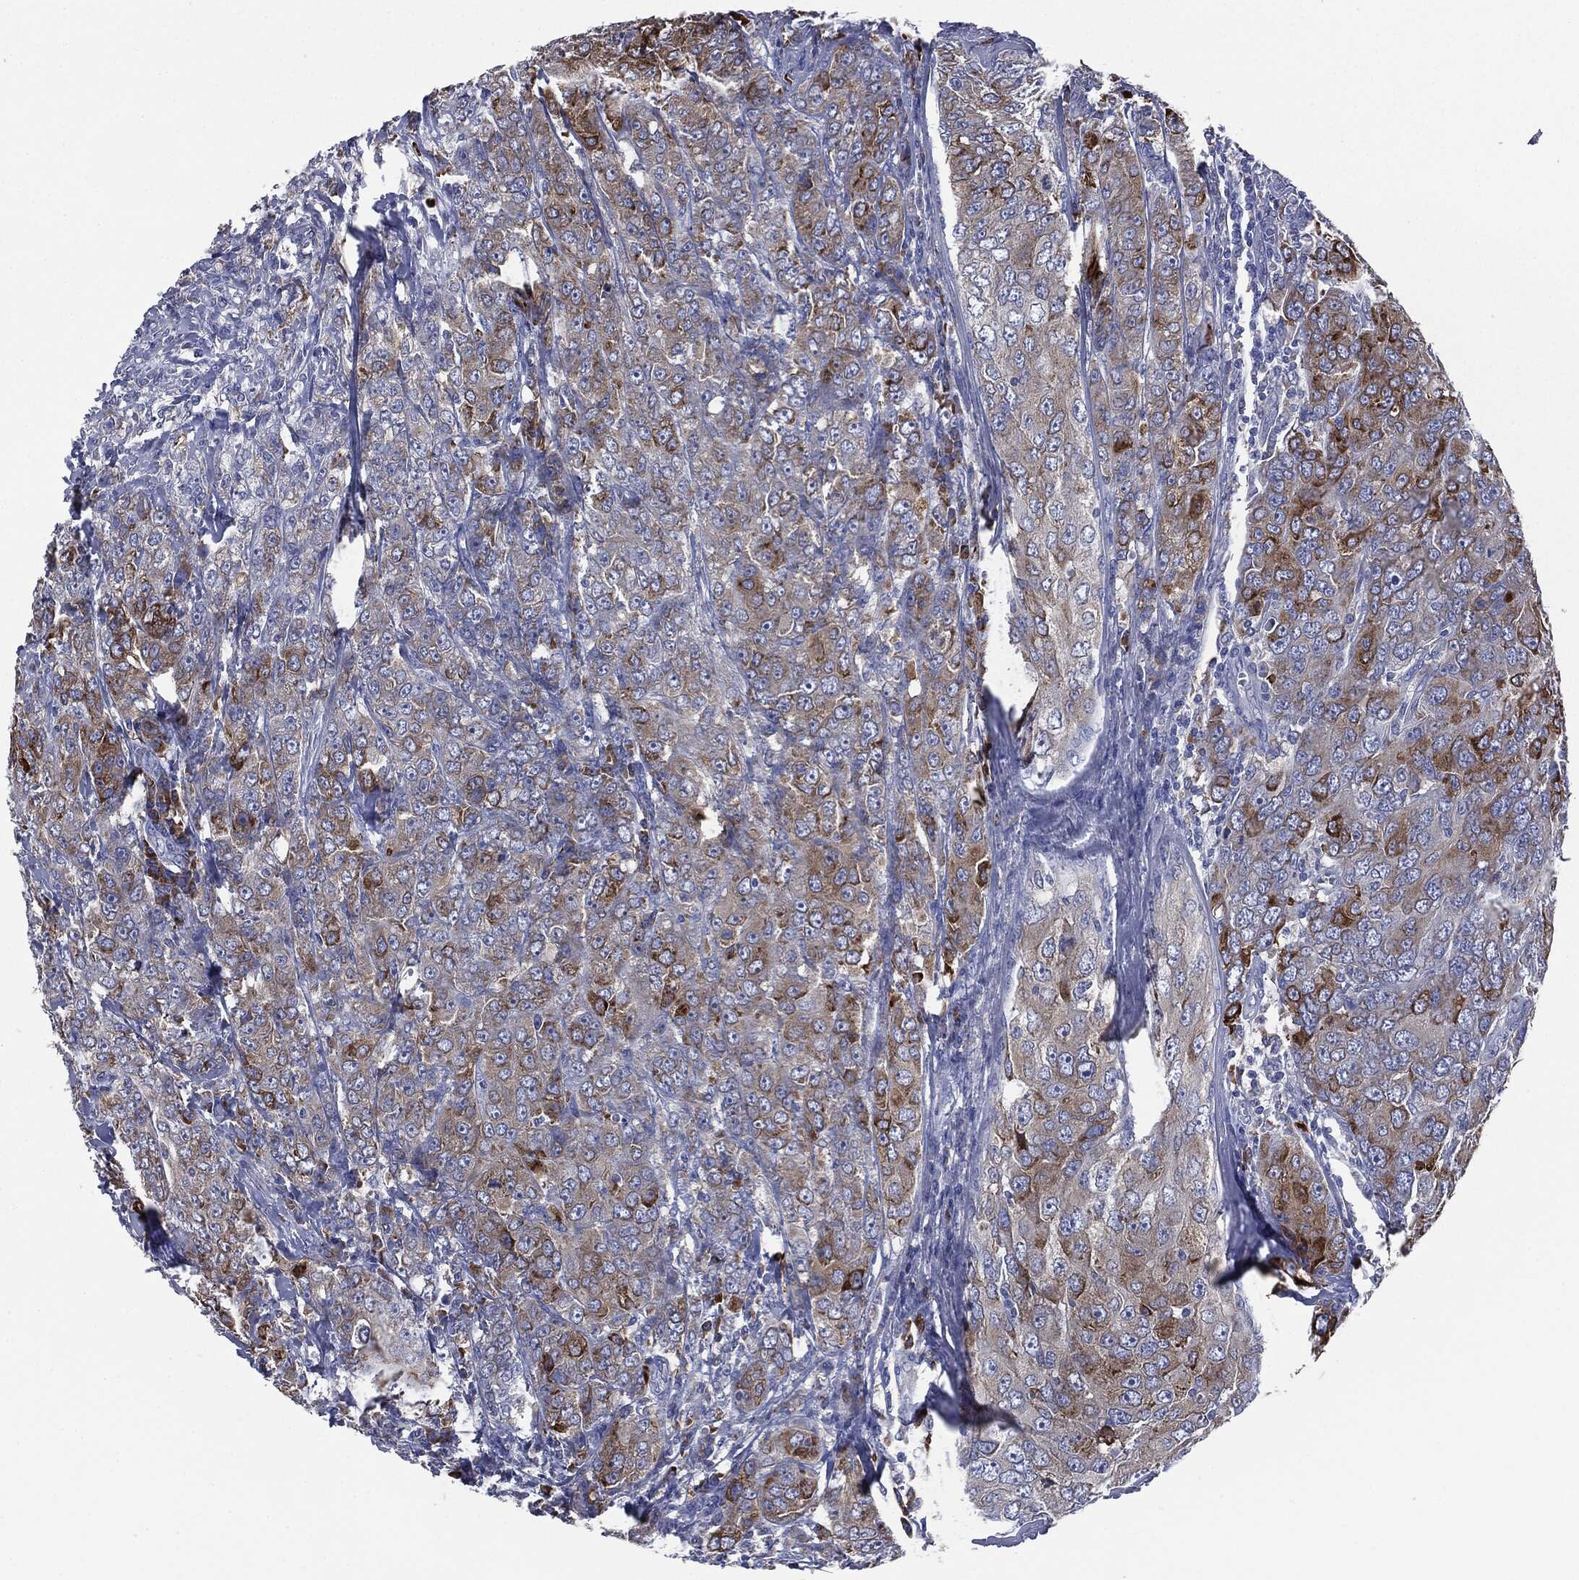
{"staining": {"intensity": "strong", "quantity": "25%-75%", "location": "cytoplasmic/membranous"}, "tissue": "breast cancer", "cell_type": "Tumor cells", "image_type": "cancer", "snomed": [{"axis": "morphology", "description": "Duct carcinoma"}, {"axis": "topography", "description": "Breast"}], "caption": "The photomicrograph exhibits immunohistochemical staining of infiltrating ductal carcinoma (breast). There is strong cytoplasmic/membranous positivity is present in approximately 25%-75% of tumor cells. (brown staining indicates protein expression, while blue staining denotes nuclei).", "gene": "PTGS2", "patient": {"sex": "female", "age": 43}}